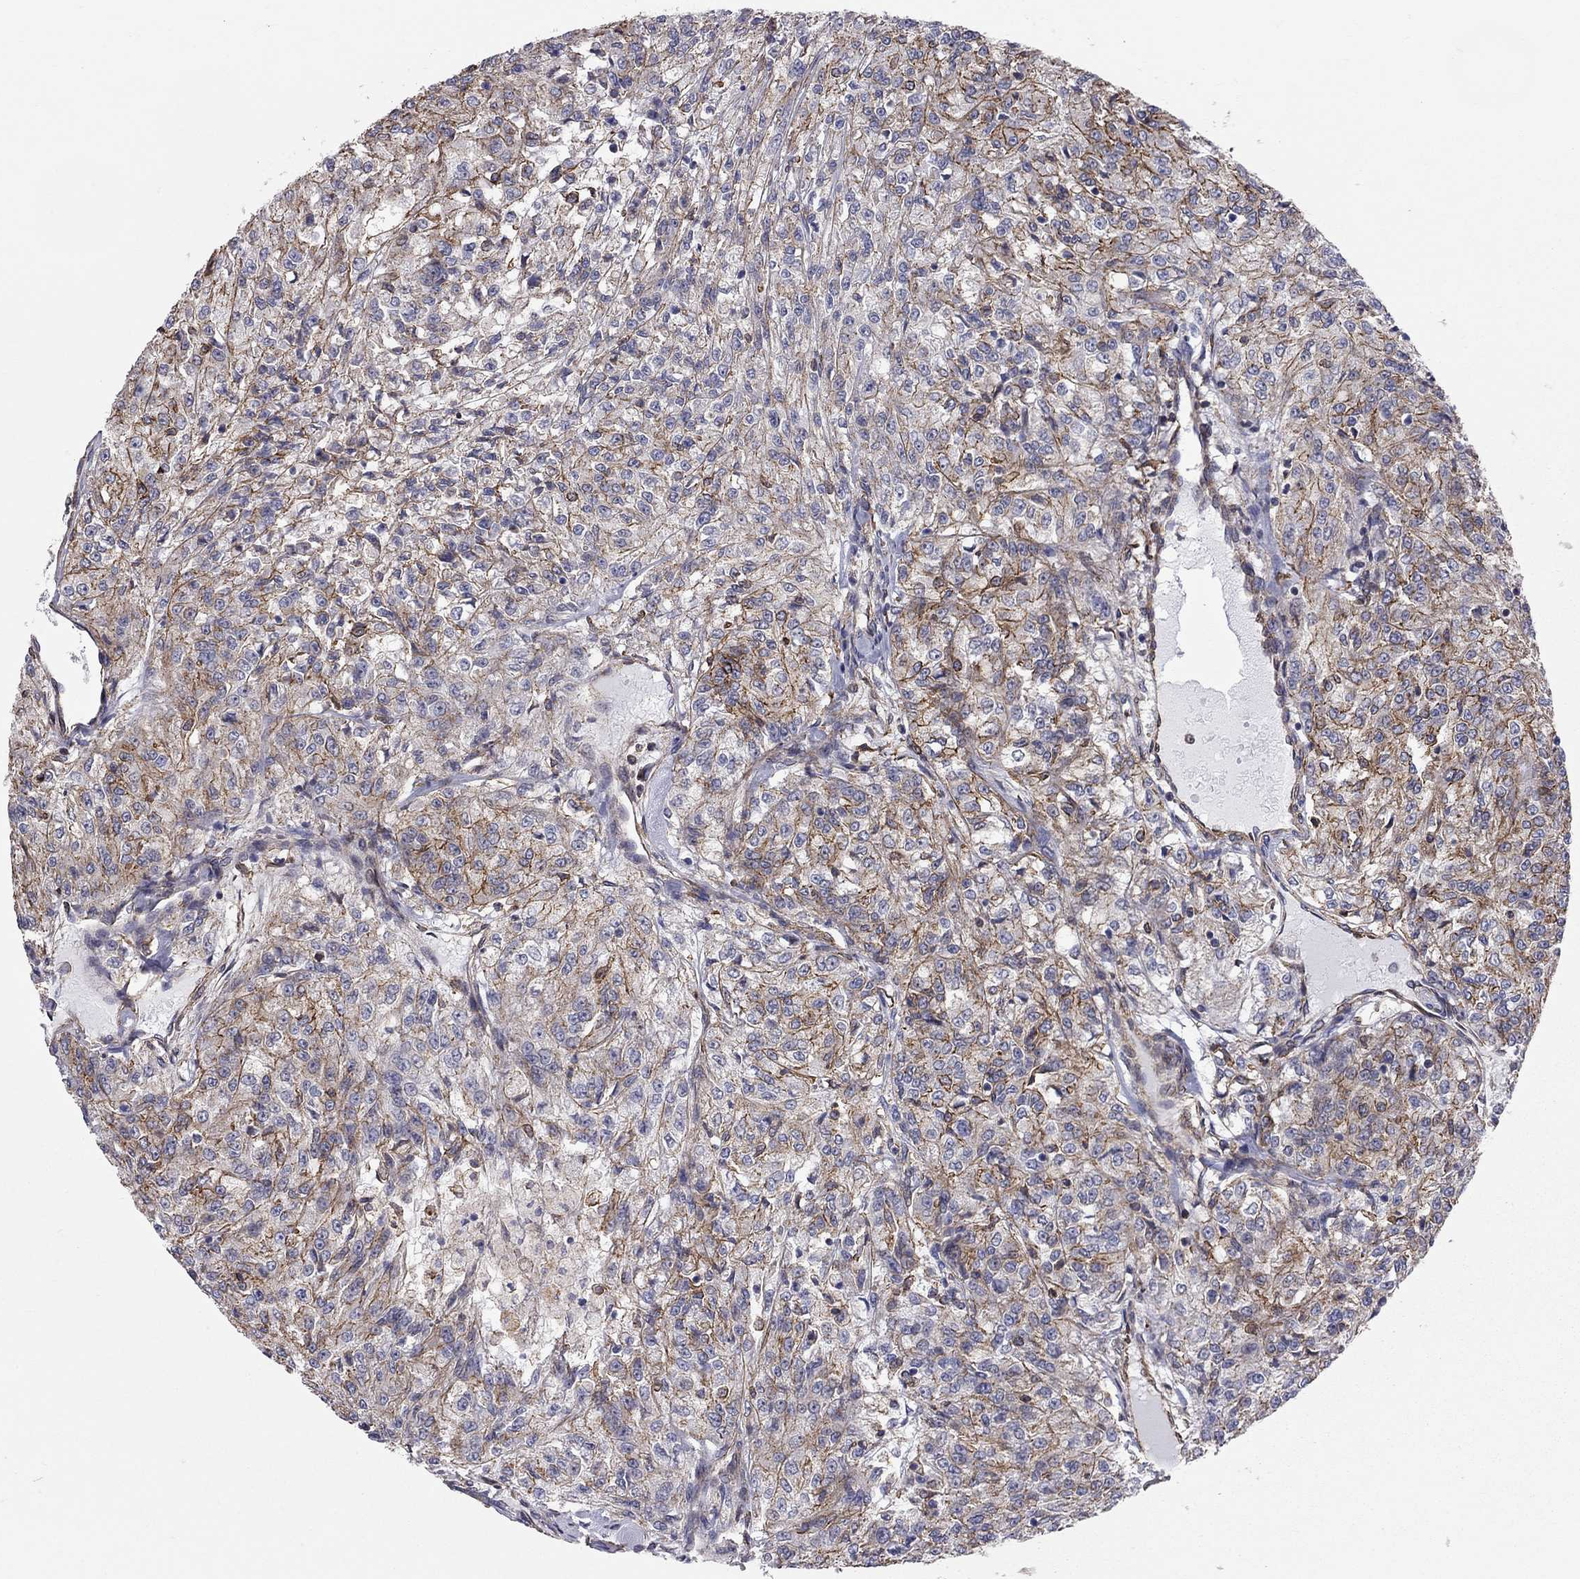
{"staining": {"intensity": "strong", "quantity": "<25%", "location": "cytoplasmic/membranous"}, "tissue": "renal cancer", "cell_type": "Tumor cells", "image_type": "cancer", "snomed": [{"axis": "morphology", "description": "Adenocarcinoma, NOS"}, {"axis": "topography", "description": "Kidney"}], "caption": "Renal cancer tissue displays strong cytoplasmic/membranous staining in approximately <25% of tumor cells", "gene": "BICDL2", "patient": {"sex": "female", "age": 63}}